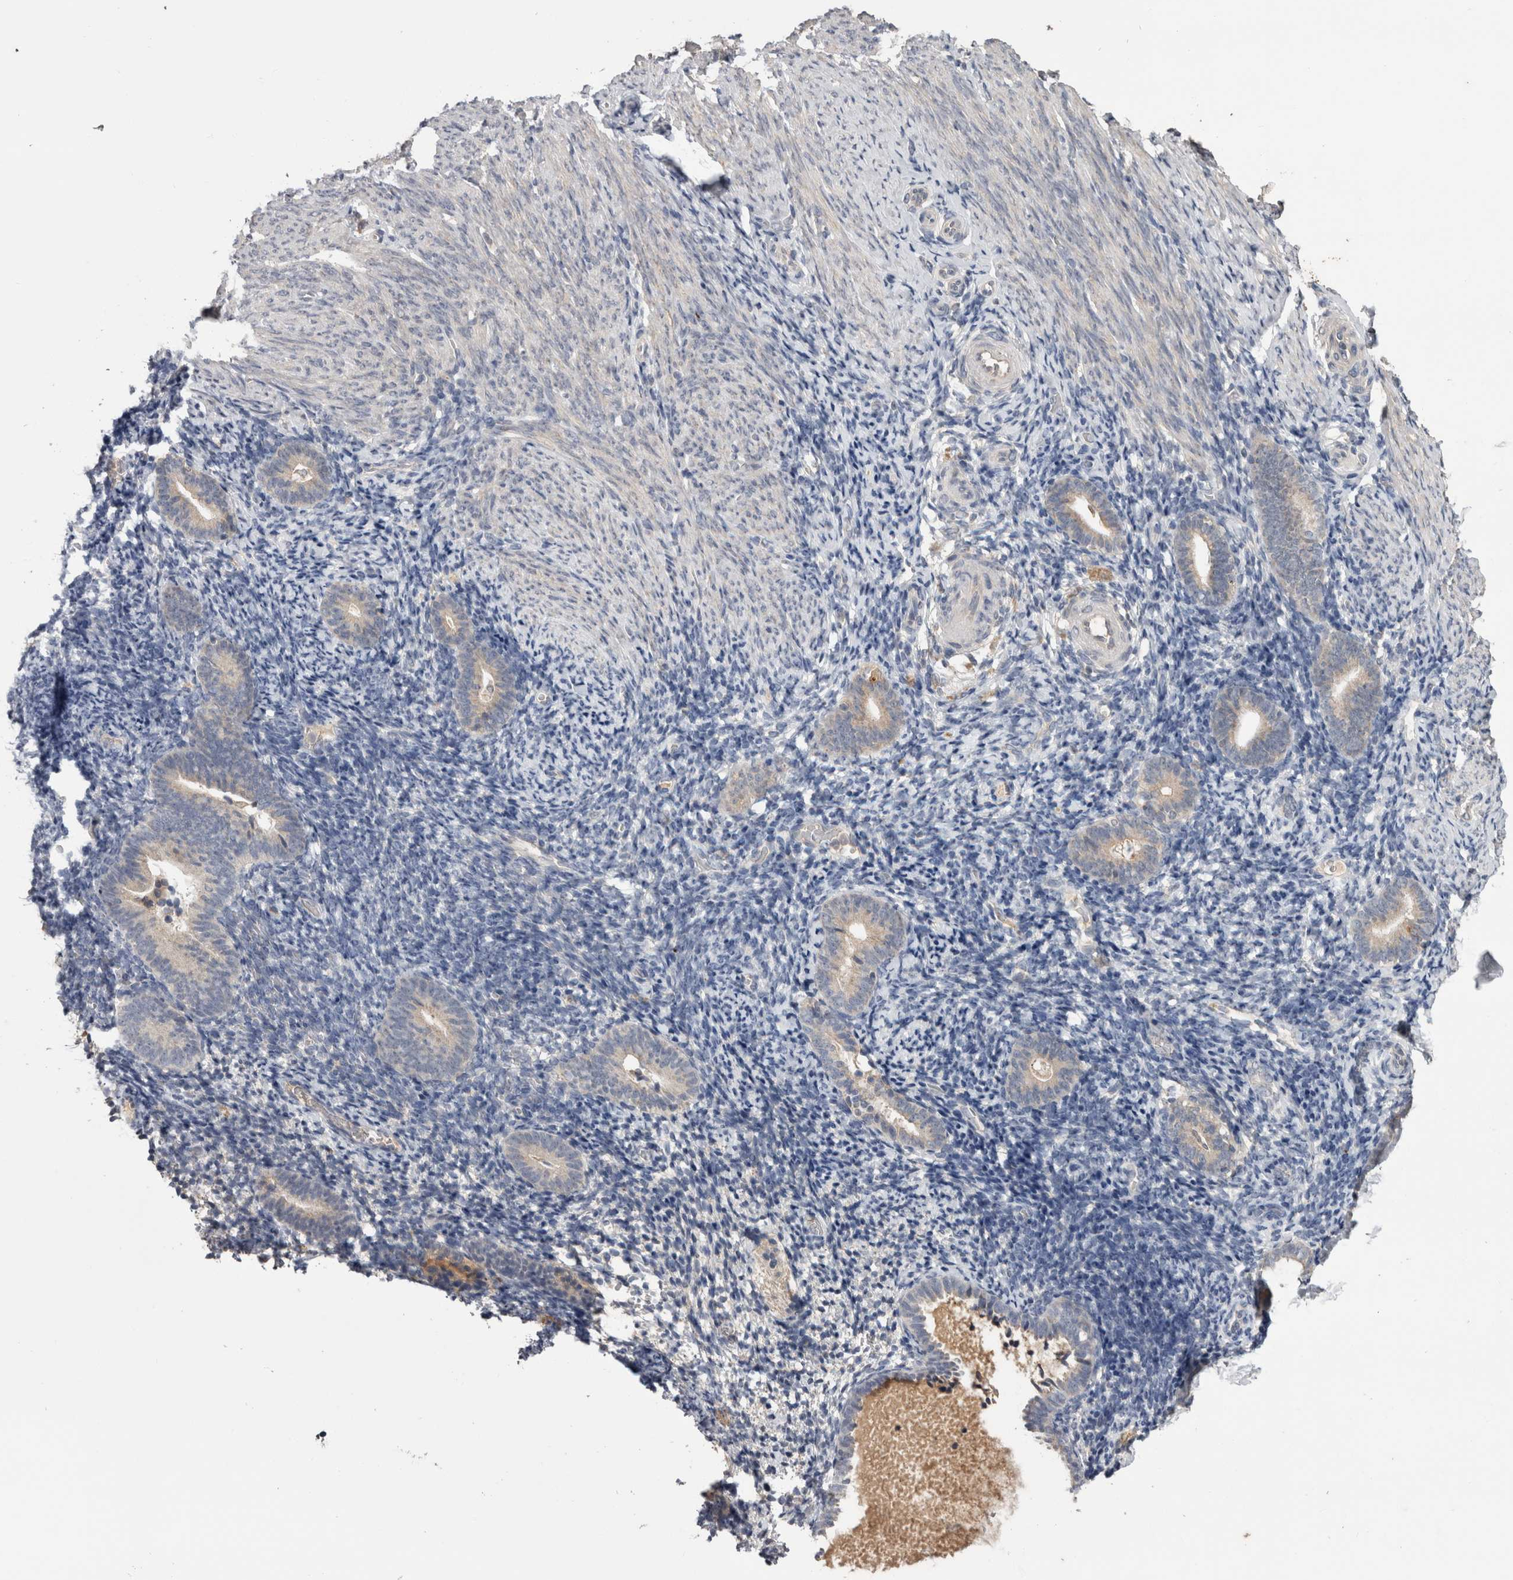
{"staining": {"intensity": "negative", "quantity": "none", "location": "none"}, "tissue": "endometrium", "cell_type": "Cells in endometrial stroma", "image_type": "normal", "snomed": [{"axis": "morphology", "description": "Normal tissue, NOS"}, {"axis": "topography", "description": "Endometrium"}], "caption": "An immunohistochemistry micrograph of normal endometrium is shown. There is no staining in cells in endometrial stroma of endometrium. (DAB (3,3'-diaminobenzidine) IHC, high magnification).", "gene": "ANXA13", "patient": {"sex": "female", "age": 51}}